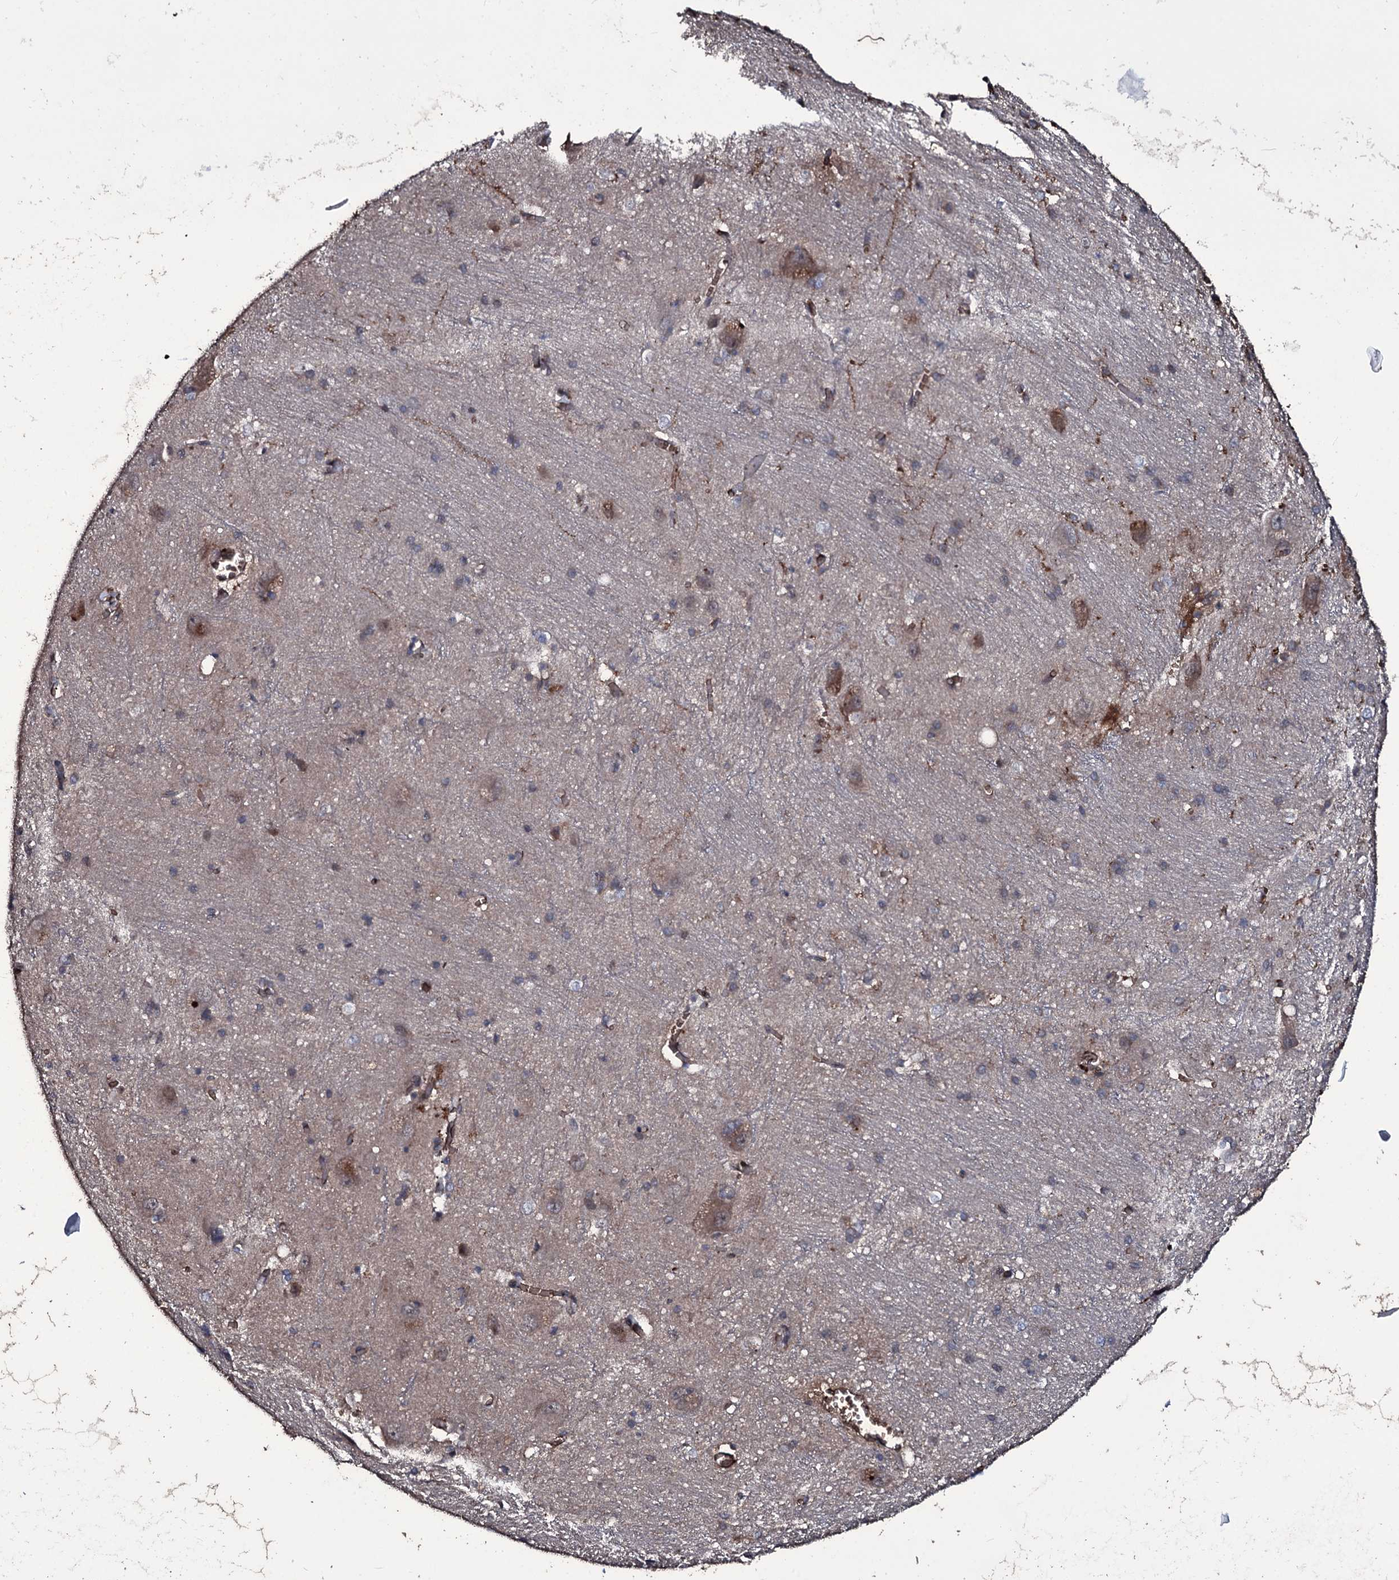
{"staining": {"intensity": "moderate", "quantity": "<25%", "location": "cytoplasmic/membranous"}, "tissue": "caudate", "cell_type": "Glial cells", "image_type": "normal", "snomed": [{"axis": "morphology", "description": "Normal tissue, NOS"}, {"axis": "topography", "description": "Lateral ventricle wall"}], "caption": "Immunohistochemical staining of benign caudate displays moderate cytoplasmic/membranous protein staining in about <25% of glial cells.", "gene": "ZSWIM8", "patient": {"sex": "male", "age": 37}}